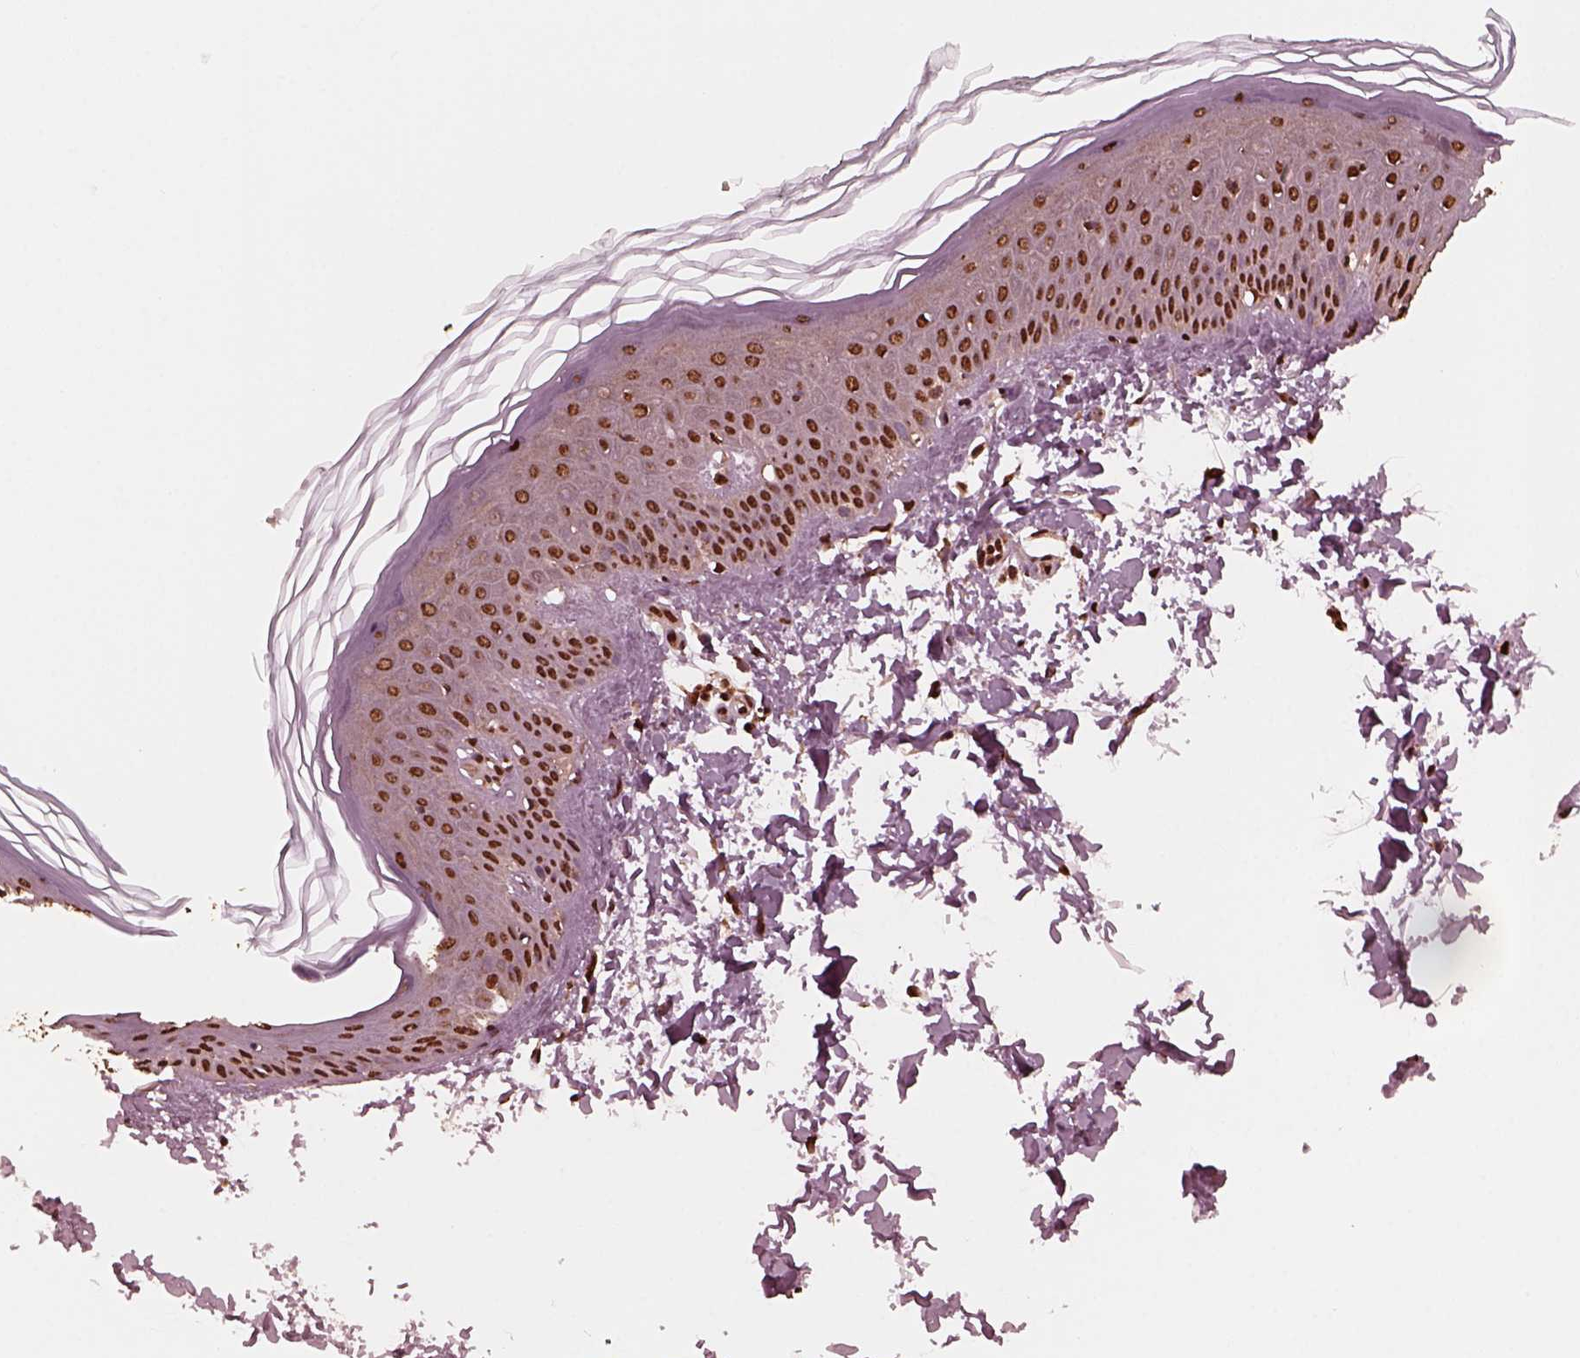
{"staining": {"intensity": "strong", "quantity": ">75%", "location": "nuclear"}, "tissue": "skin", "cell_type": "Fibroblasts", "image_type": "normal", "snomed": [{"axis": "morphology", "description": "Normal tissue, NOS"}, {"axis": "topography", "description": "Skin"}], "caption": "Immunohistochemistry (IHC) (DAB (3,3'-diaminobenzidine)) staining of benign skin shows strong nuclear protein positivity in about >75% of fibroblasts. (brown staining indicates protein expression, while blue staining denotes nuclei).", "gene": "NSD1", "patient": {"sex": "female", "age": 62}}